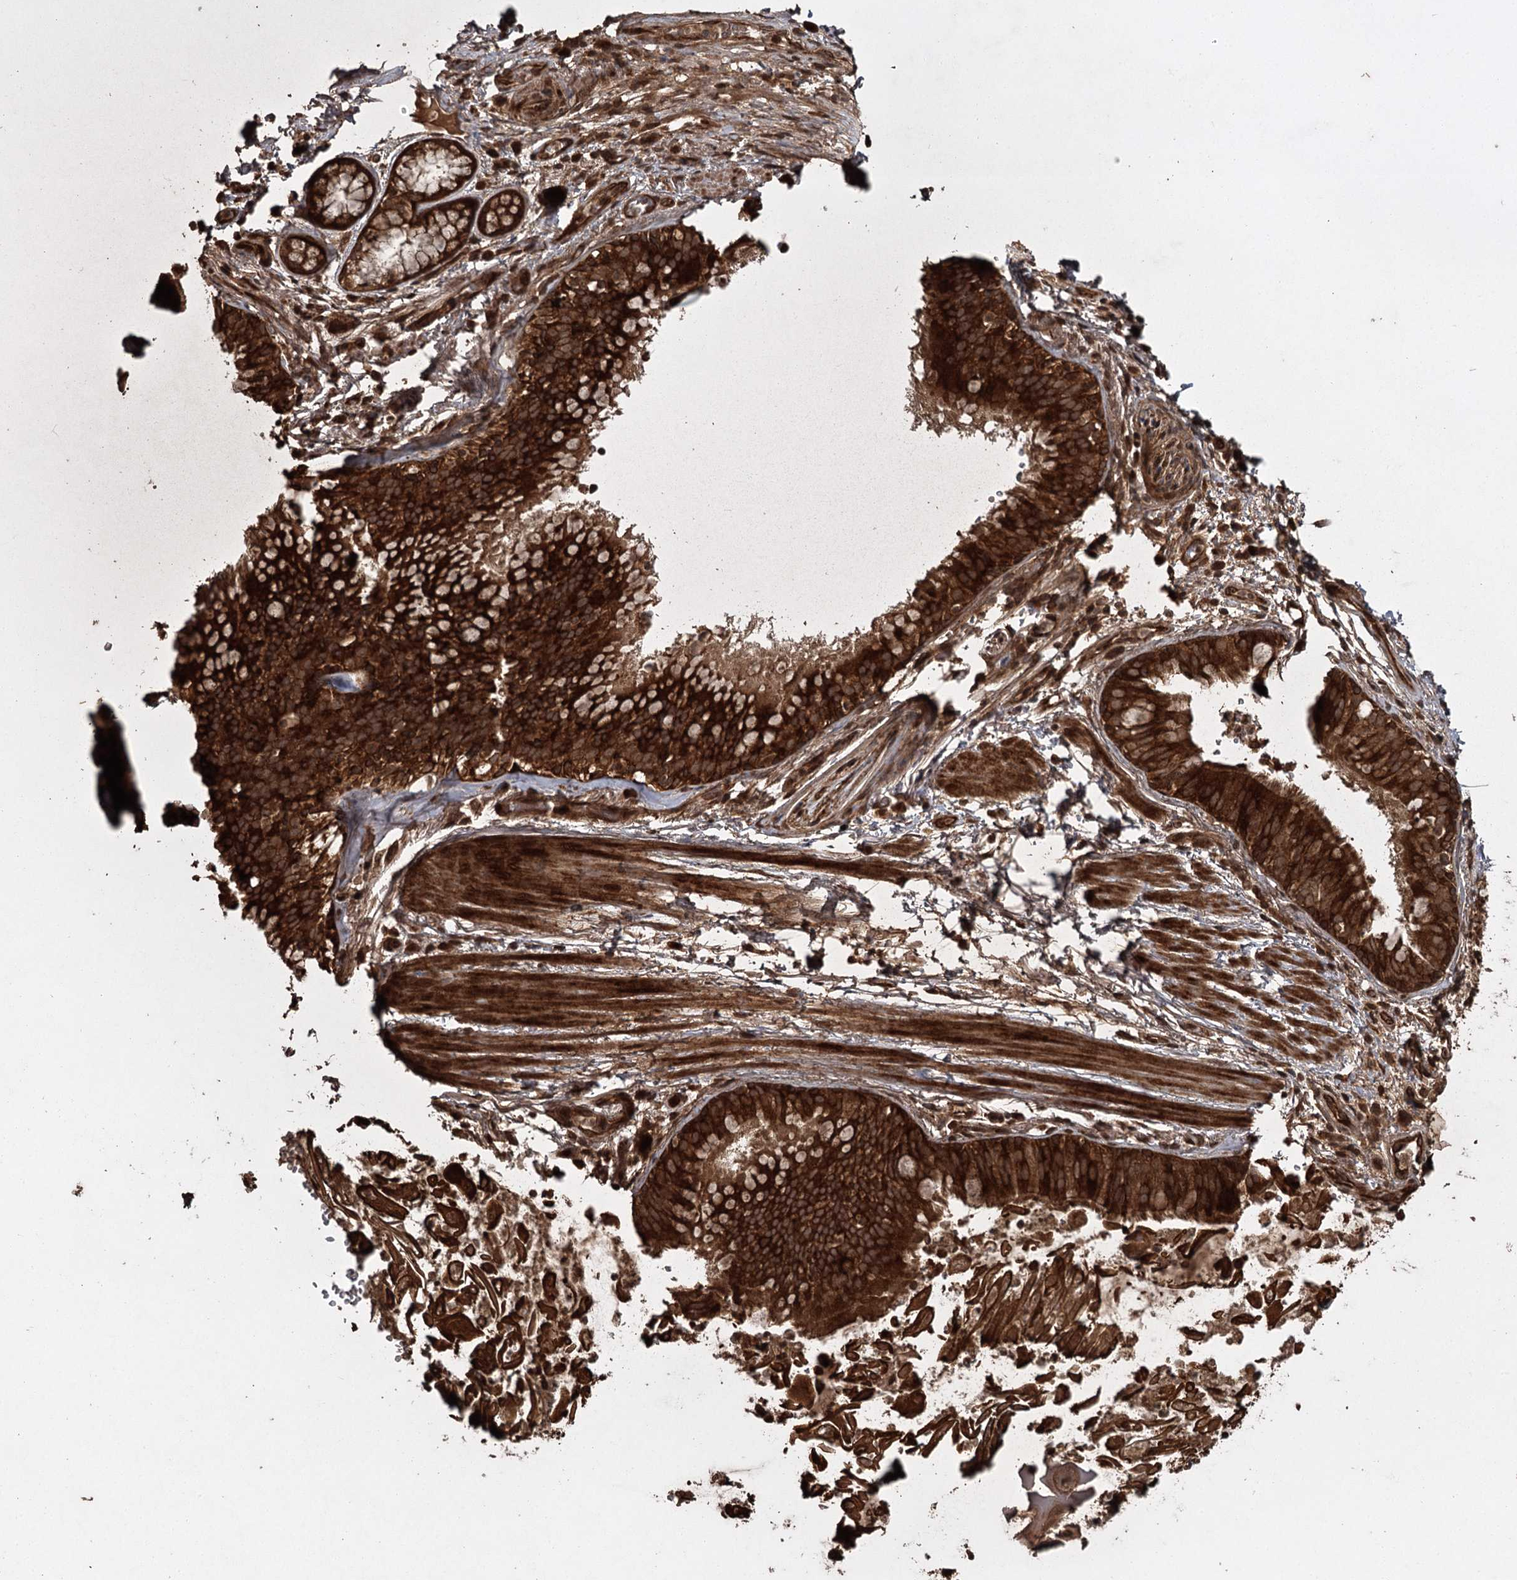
{"staining": {"intensity": "strong", "quantity": ">75%", "location": "cytoplasmic/membranous"}, "tissue": "adipose tissue", "cell_type": "Adipocytes", "image_type": "normal", "snomed": [{"axis": "morphology", "description": "Normal tissue, NOS"}, {"axis": "topography", "description": "Lymph node"}, {"axis": "topography", "description": "Cartilage tissue"}, {"axis": "topography", "description": "Bronchus"}], "caption": "Immunohistochemistry of benign human adipose tissue reveals high levels of strong cytoplasmic/membranous staining in about >75% of adipocytes.", "gene": "RPAP3", "patient": {"sex": "male", "age": 63}}